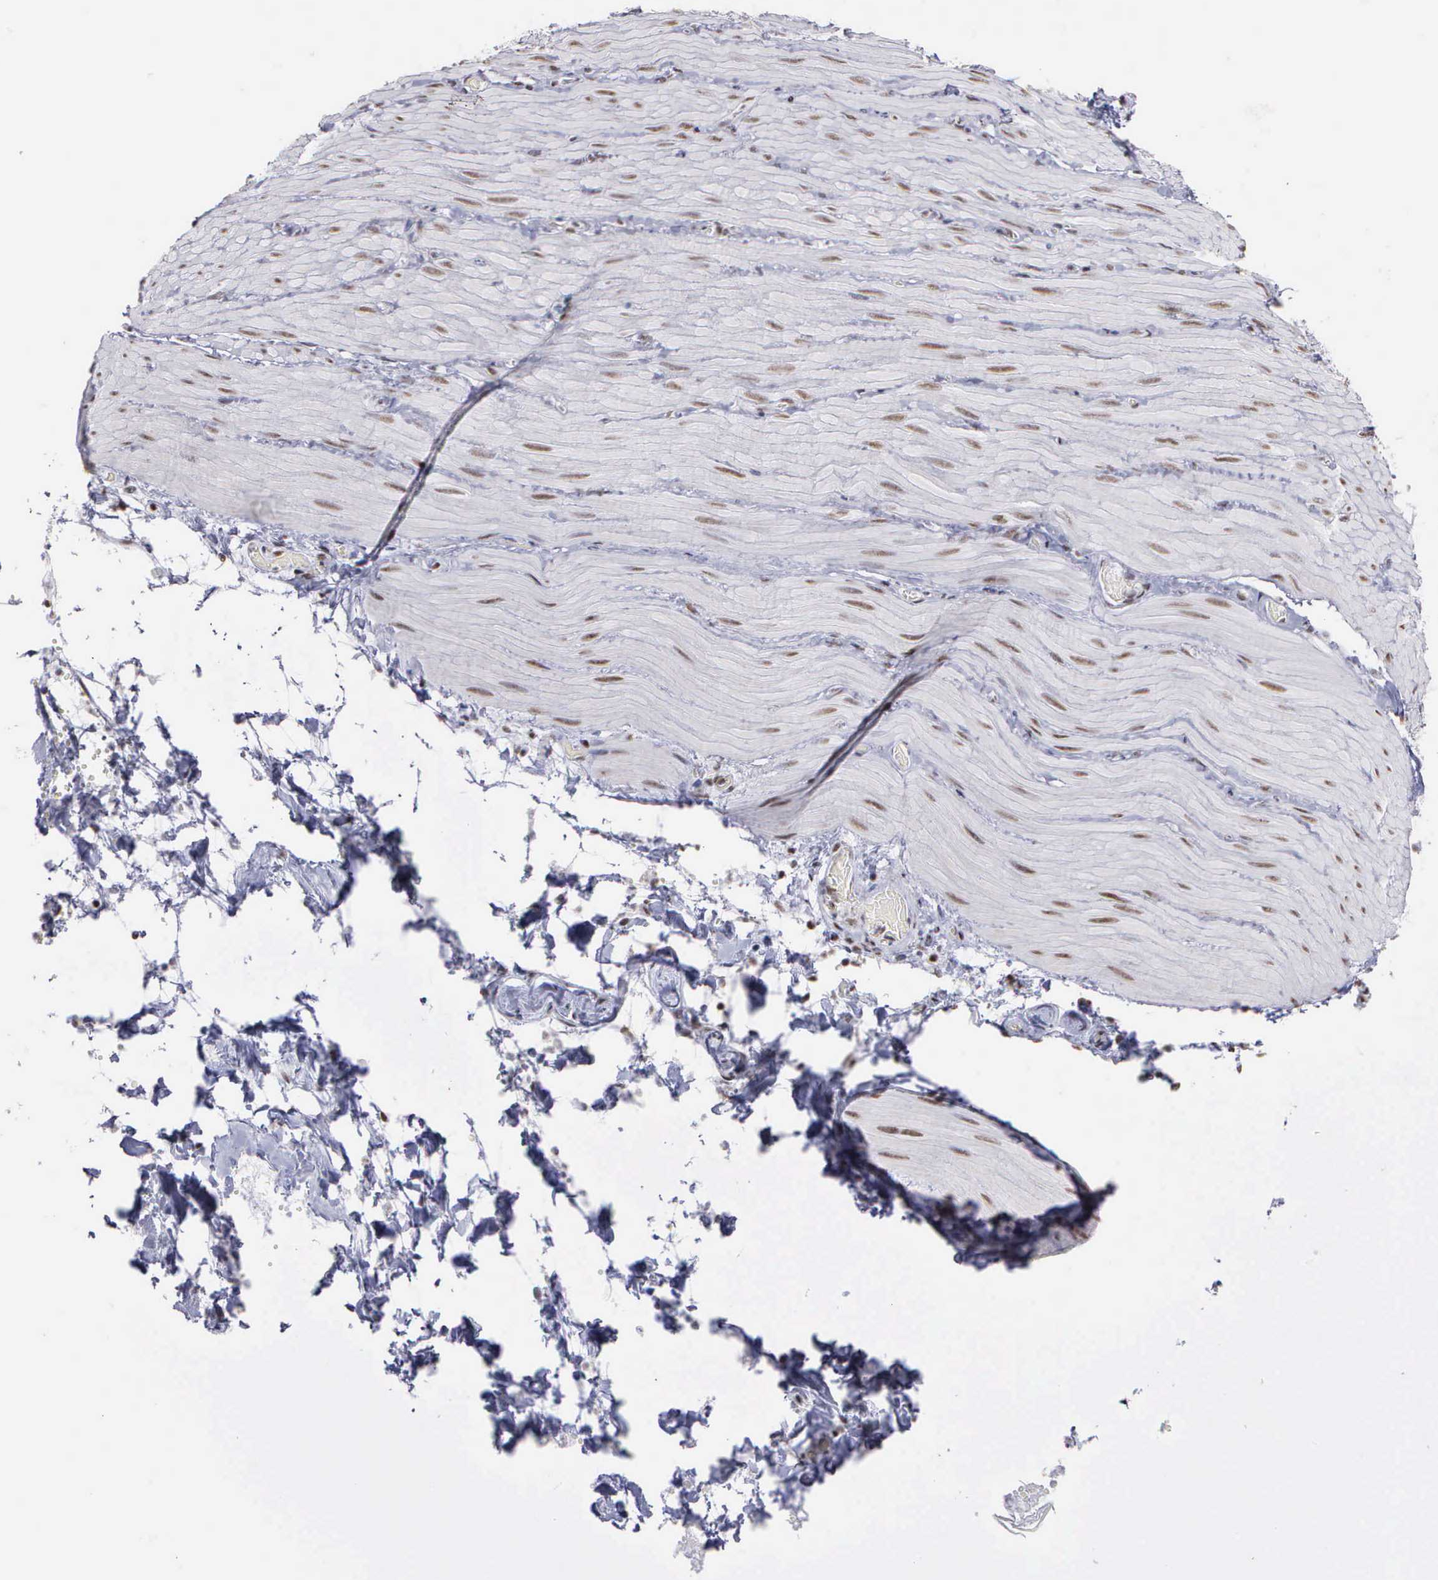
{"staining": {"intensity": "strong", "quantity": "25%-75%", "location": "nuclear"}, "tissue": "smooth muscle", "cell_type": "Smooth muscle cells", "image_type": "normal", "snomed": [{"axis": "morphology", "description": "Normal tissue, NOS"}, {"axis": "topography", "description": "Duodenum"}], "caption": "This is a histology image of immunohistochemistry staining of unremarkable smooth muscle, which shows strong staining in the nuclear of smooth muscle cells.", "gene": "CSTF2", "patient": {"sex": "male", "age": 63}}